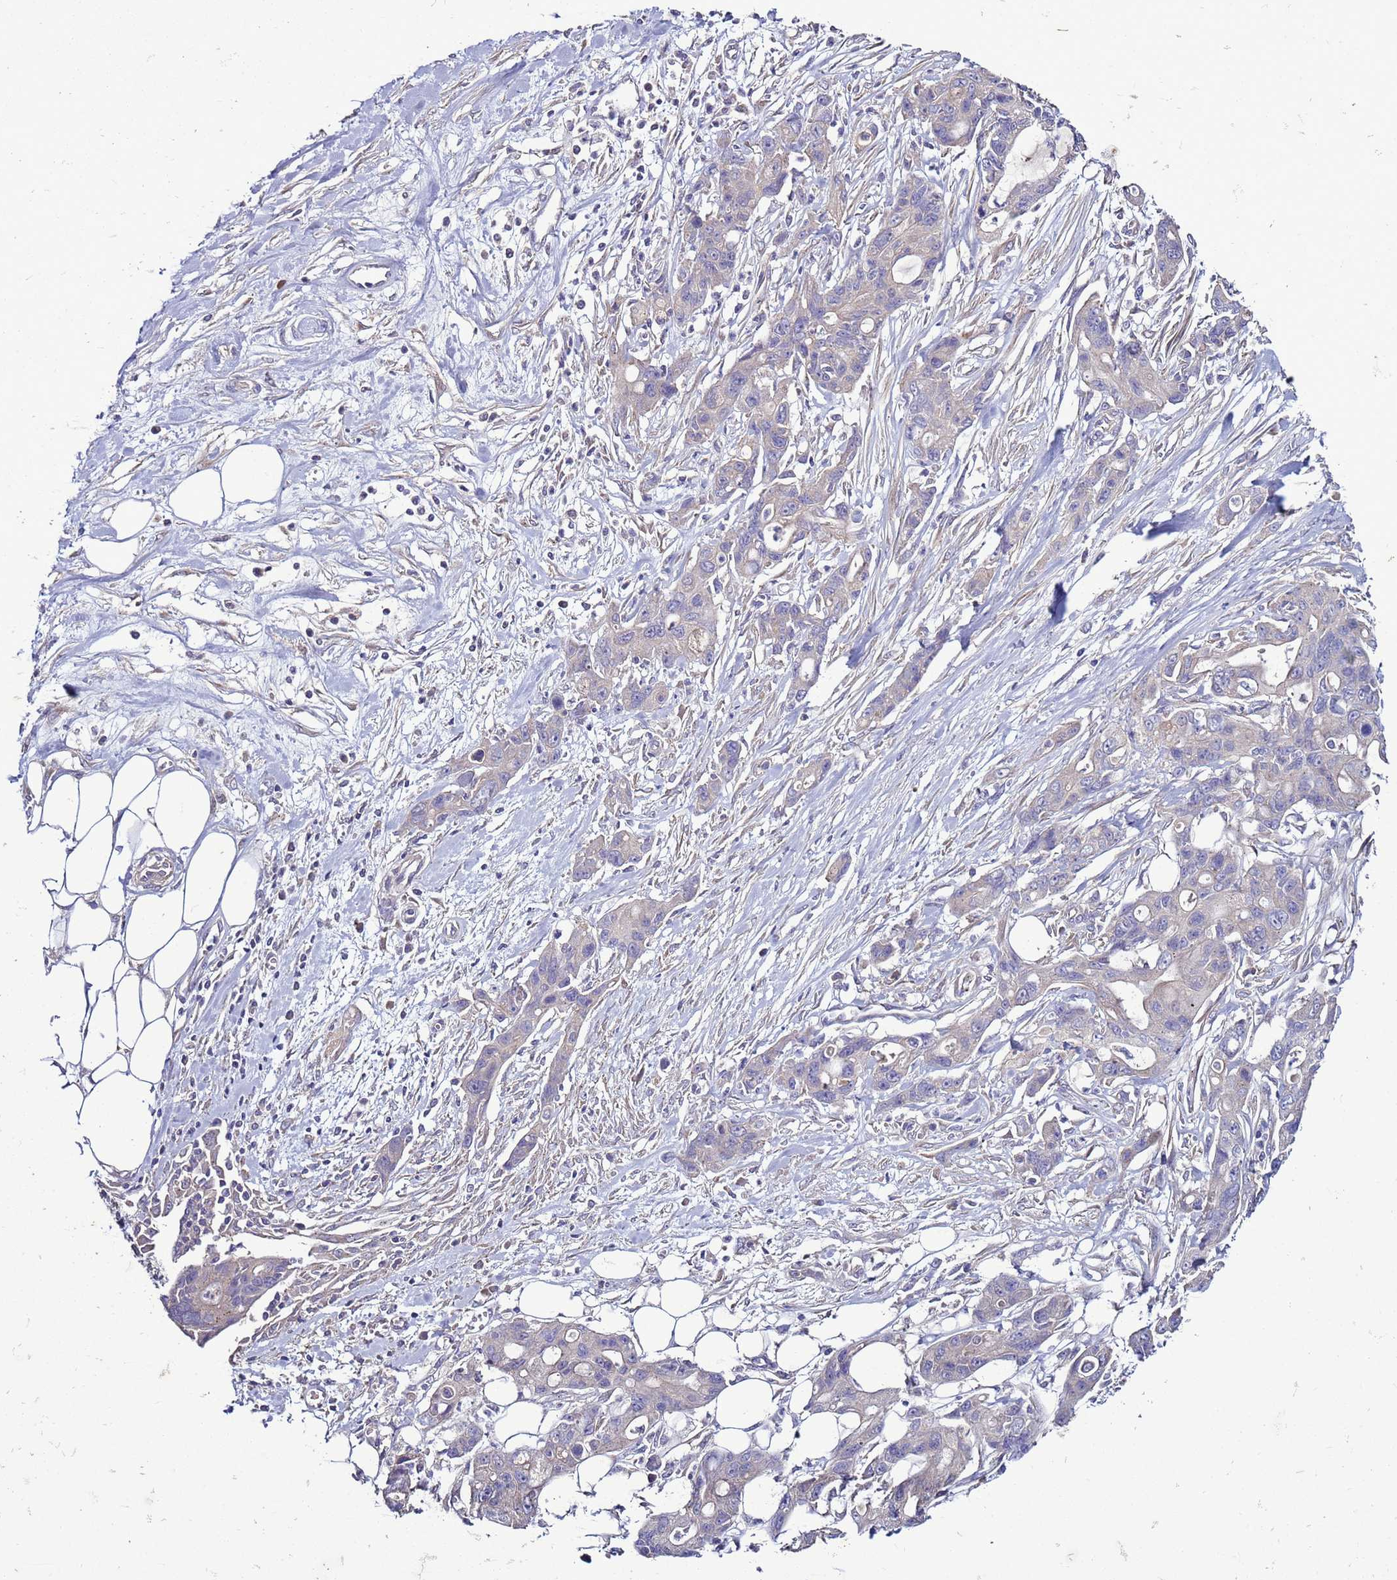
{"staining": {"intensity": "negative", "quantity": "none", "location": "none"}, "tissue": "ovarian cancer", "cell_type": "Tumor cells", "image_type": "cancer", "snomed": [{"axis": "morphology", "description": "Cystadenocarcinoma, mucinous, NOS"}, {"axis": "topography", "description": "Ovary"}], "caption": "Tumor cells show no significant staining in ovarian cancer.", "gene": "RABL2B", "patient": {"sex": "female", "age": 70}}